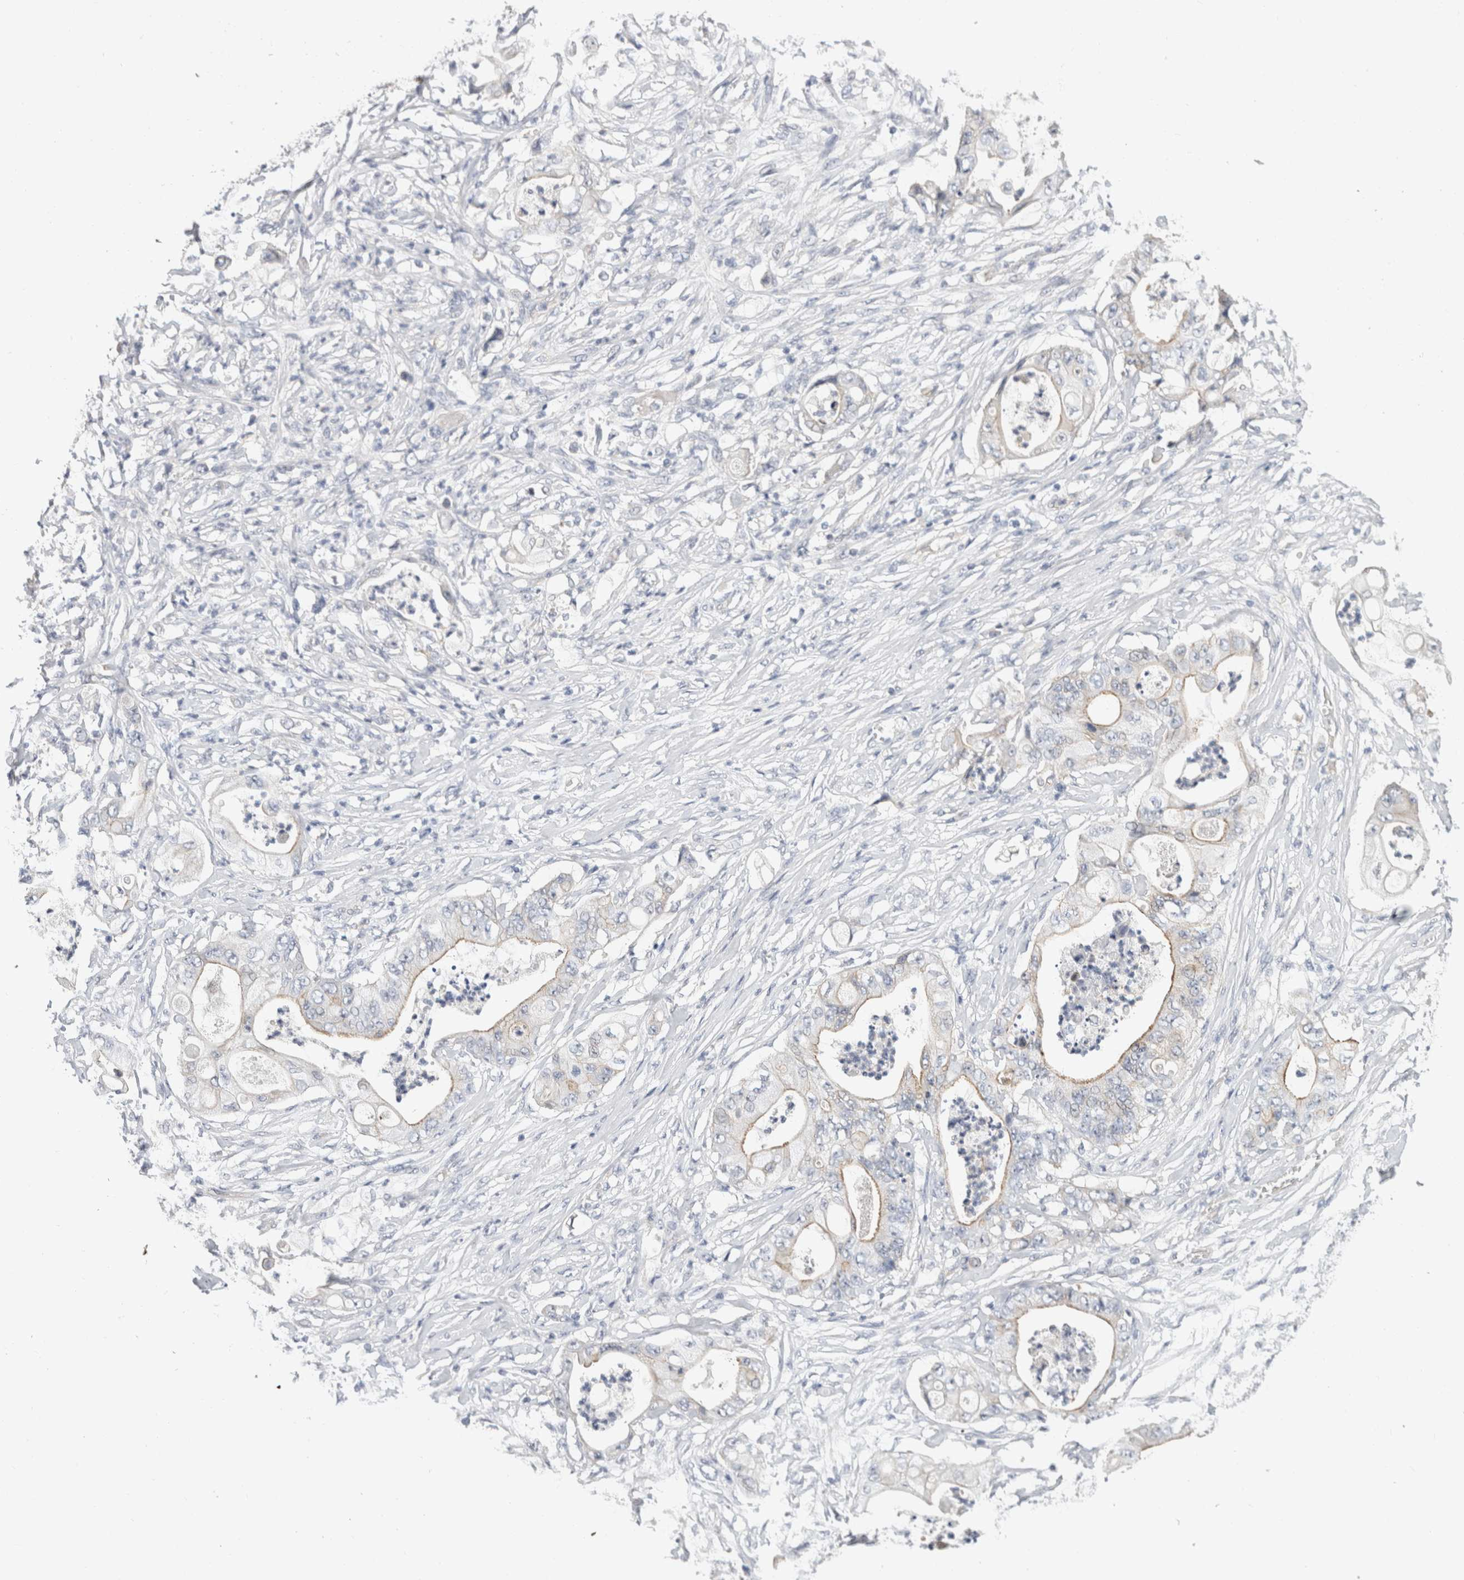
{"staining": {"intensity": "weak", "quantity": "<25%", "location": "cytoplasmic/membranous"}, "tissue": "stomach cancer", "cell_type": "Tumor cells", "image_type": "cancer", "snomed": [{"axis": "morphology", "description": "Adenocarcinoma, NOS"}, {"axis": "topography", "description": "Stomach"}], "caption": "Photomicrograph shows no protein positivity in tumor cells of stomach adenocarcinoma tissue.", "gene": "AFP", "patient": {"sex": "female", "age": 73}}